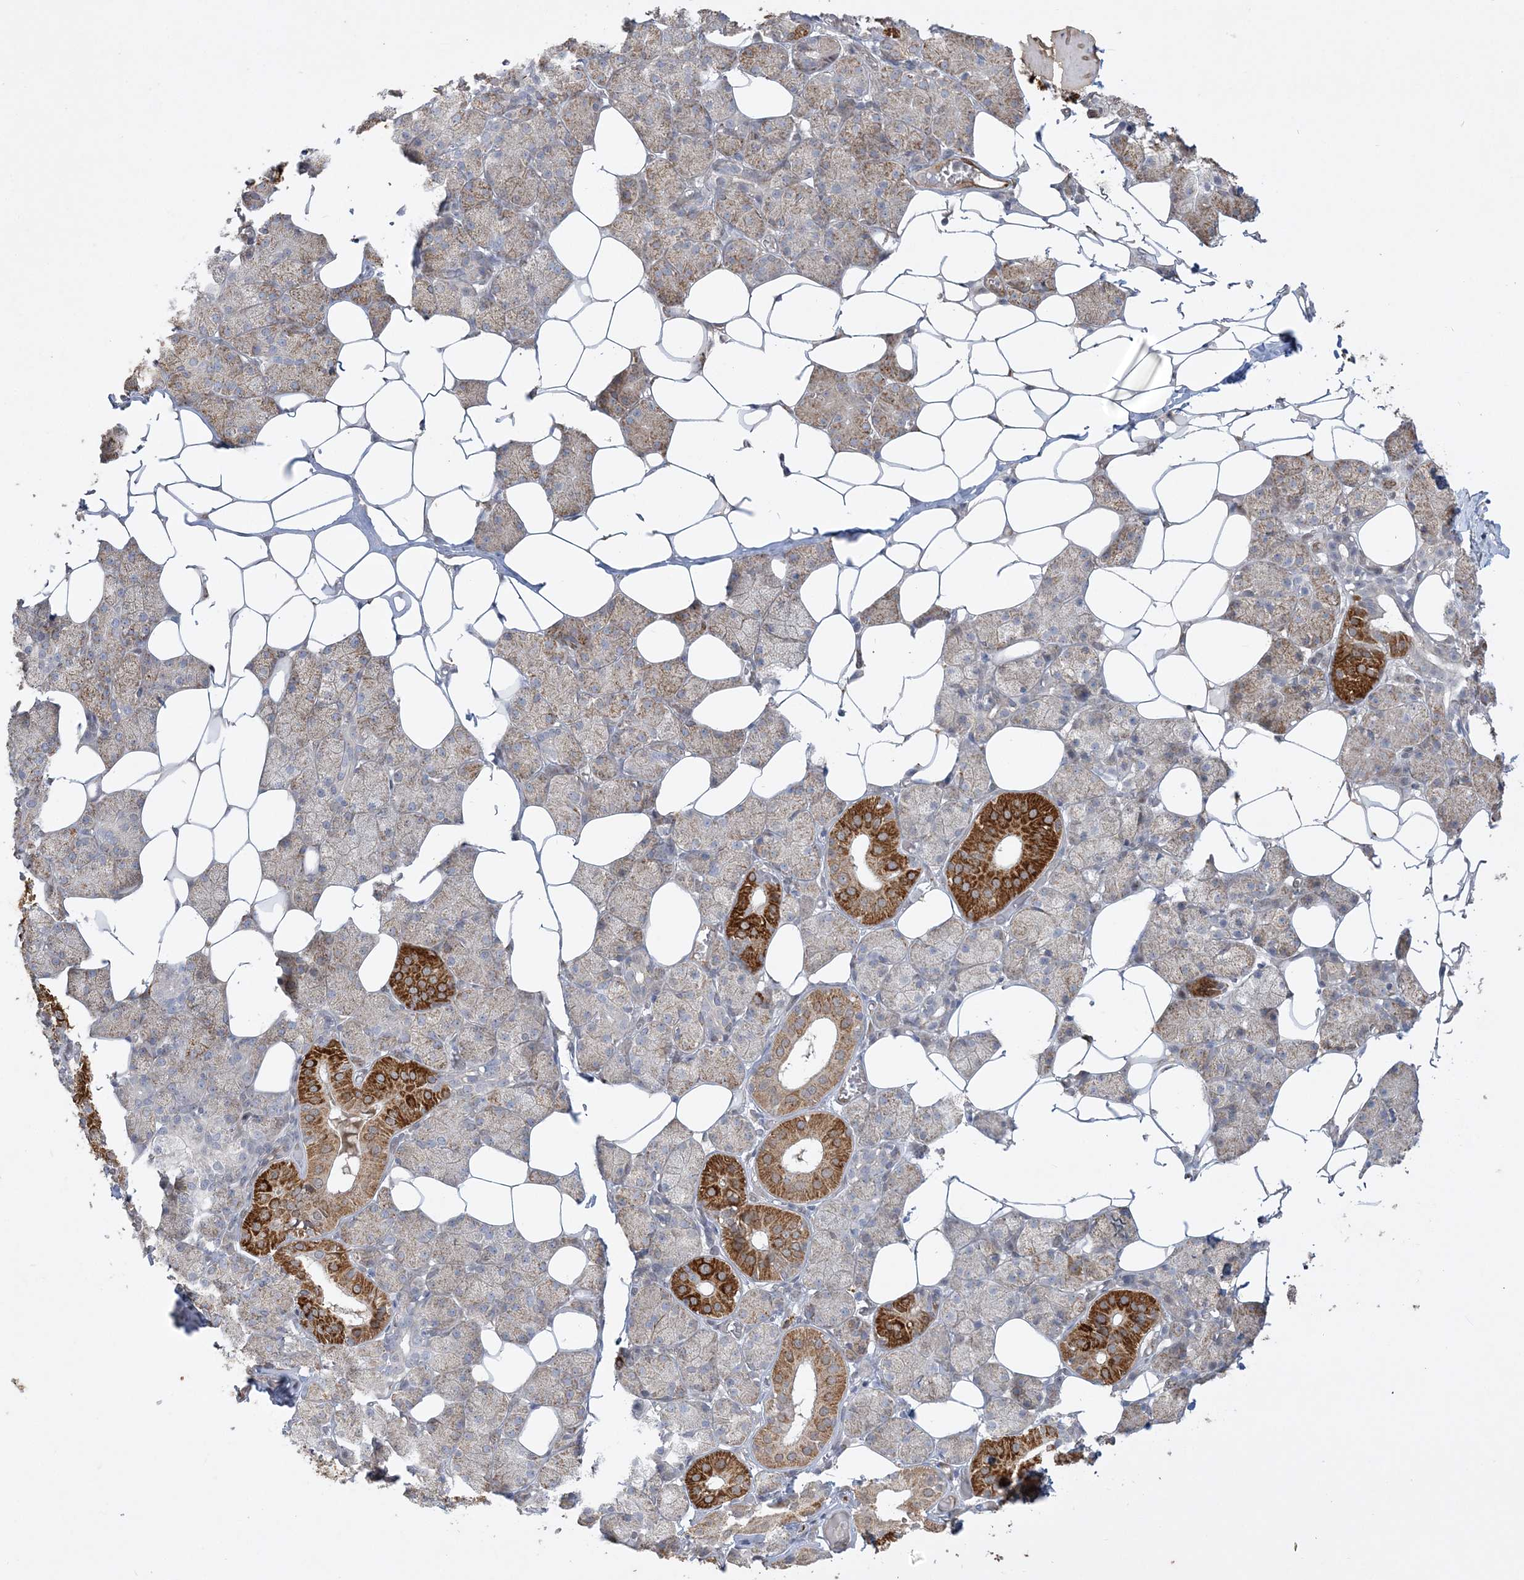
{"staining": {"intensity": "strong", "quantity": "<25%", "location": "cytoplasmic/membranous"}, "tissue": "salivary gland", "cell_type": "Glandular cells", "image_type": "normal", "snomed": [{"axis": "morphology", "description": "Normal tissue, NOS"}, {"axis": "topography", "description": "Salivary gland"}], "caption": "A brown stain shows strong cytoplasmic/membranous expression of a protein in glandular cells of benign human salivary gland.", "gene": "INPP1", "patient": {"sex": "female", "age": 33}}